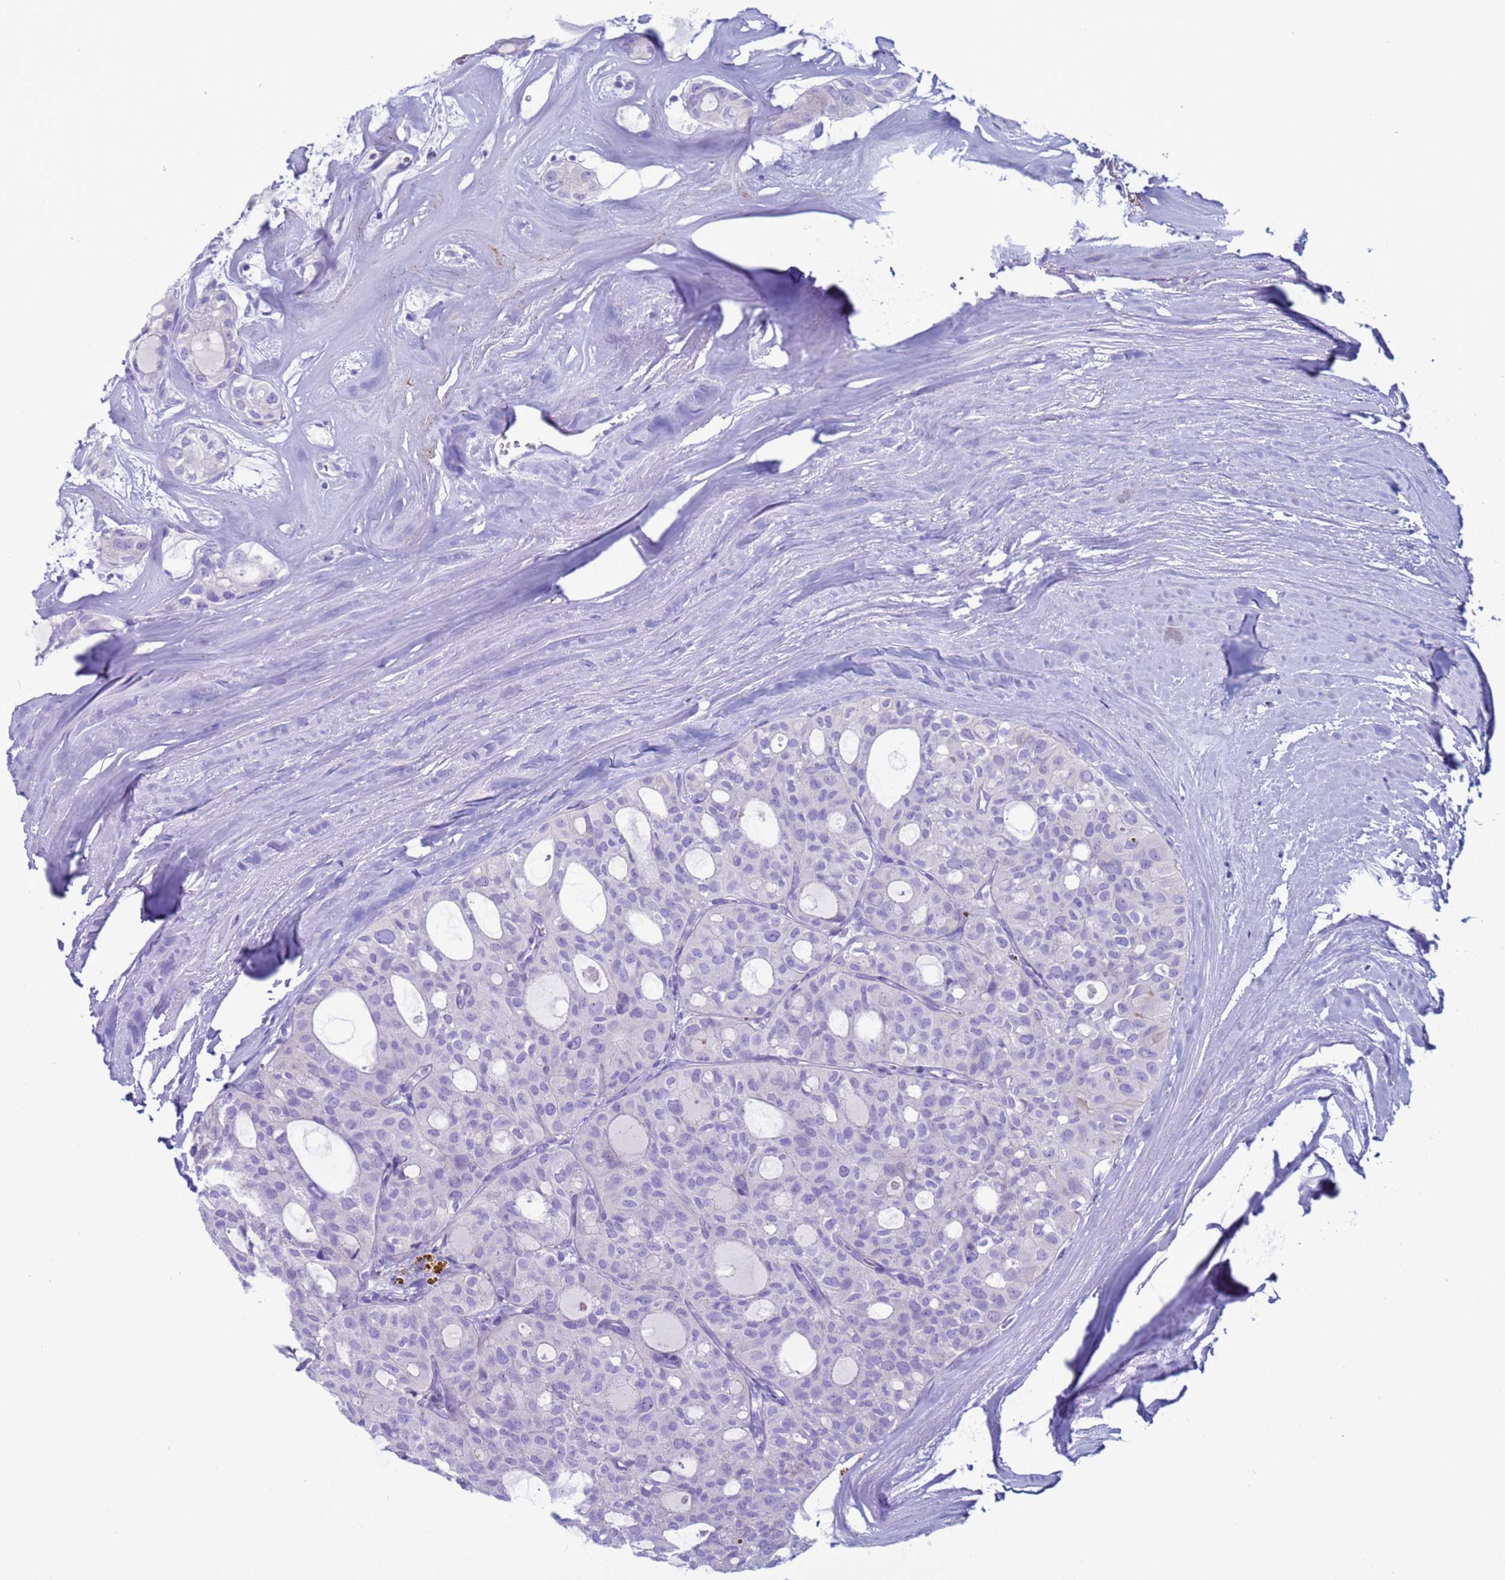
{"staining": {"intensity": "negative", "quantity": "none", "location": "none"}, "tissue": "thyroid cancer", "cell_type": "Tumor cells", "image_type": "cancer", "snomed": [{"axis": "morphology", "description": "Follicular adenoma carcinoma, NOS"}, {"axis": "topography", "description": "Thyroid gland"}], "caption": "A micrograph of thyroid cancer (follicular adenoma carcinoma) stained for a protein exhibits no brown staining in tumor cells.", "gene": "CST4", "patient": {"sex": "male", "age": 75}}